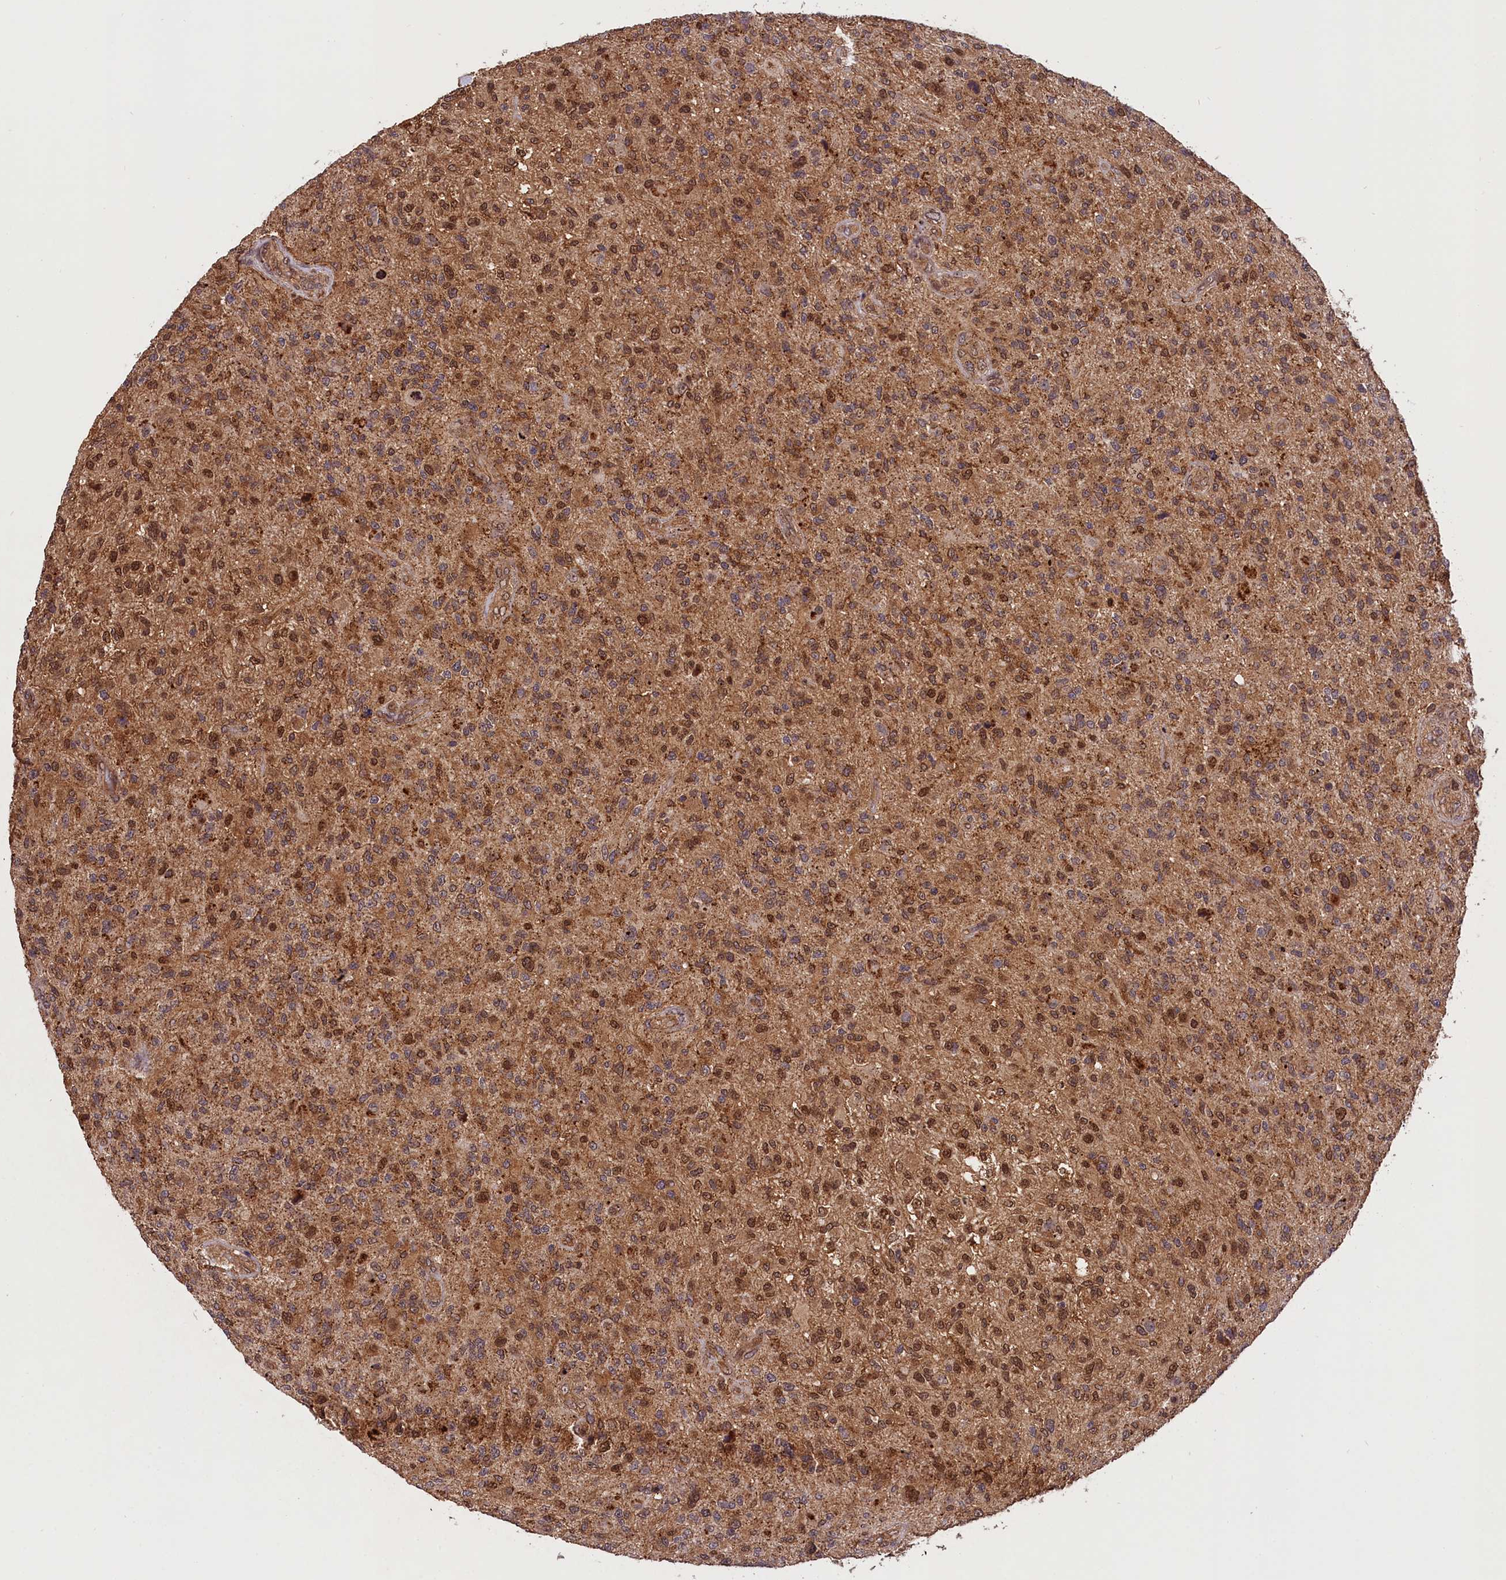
{"staining": {"intensity": "moderate", "quantity": "25%-75%", "location": "cytoplasmic/membranous,nuclear"}, "tissue": "glioma", "cell_type": "Tumor cells", "image_type": "cancer", "snomed": [{"axis": "morphology", "description": "Glioma, malignant, High grade"}, {"axis": "topography", "description": "Brain"}], "caption": "Immunohistochemical staining of human glioma displays medium levels of moderate cytoplasmic/membranous and nuclear protein staining in about 25%-75% of tumor cells.", "gene": "IST1", "patient": {"sex": "male", "age": 47}}